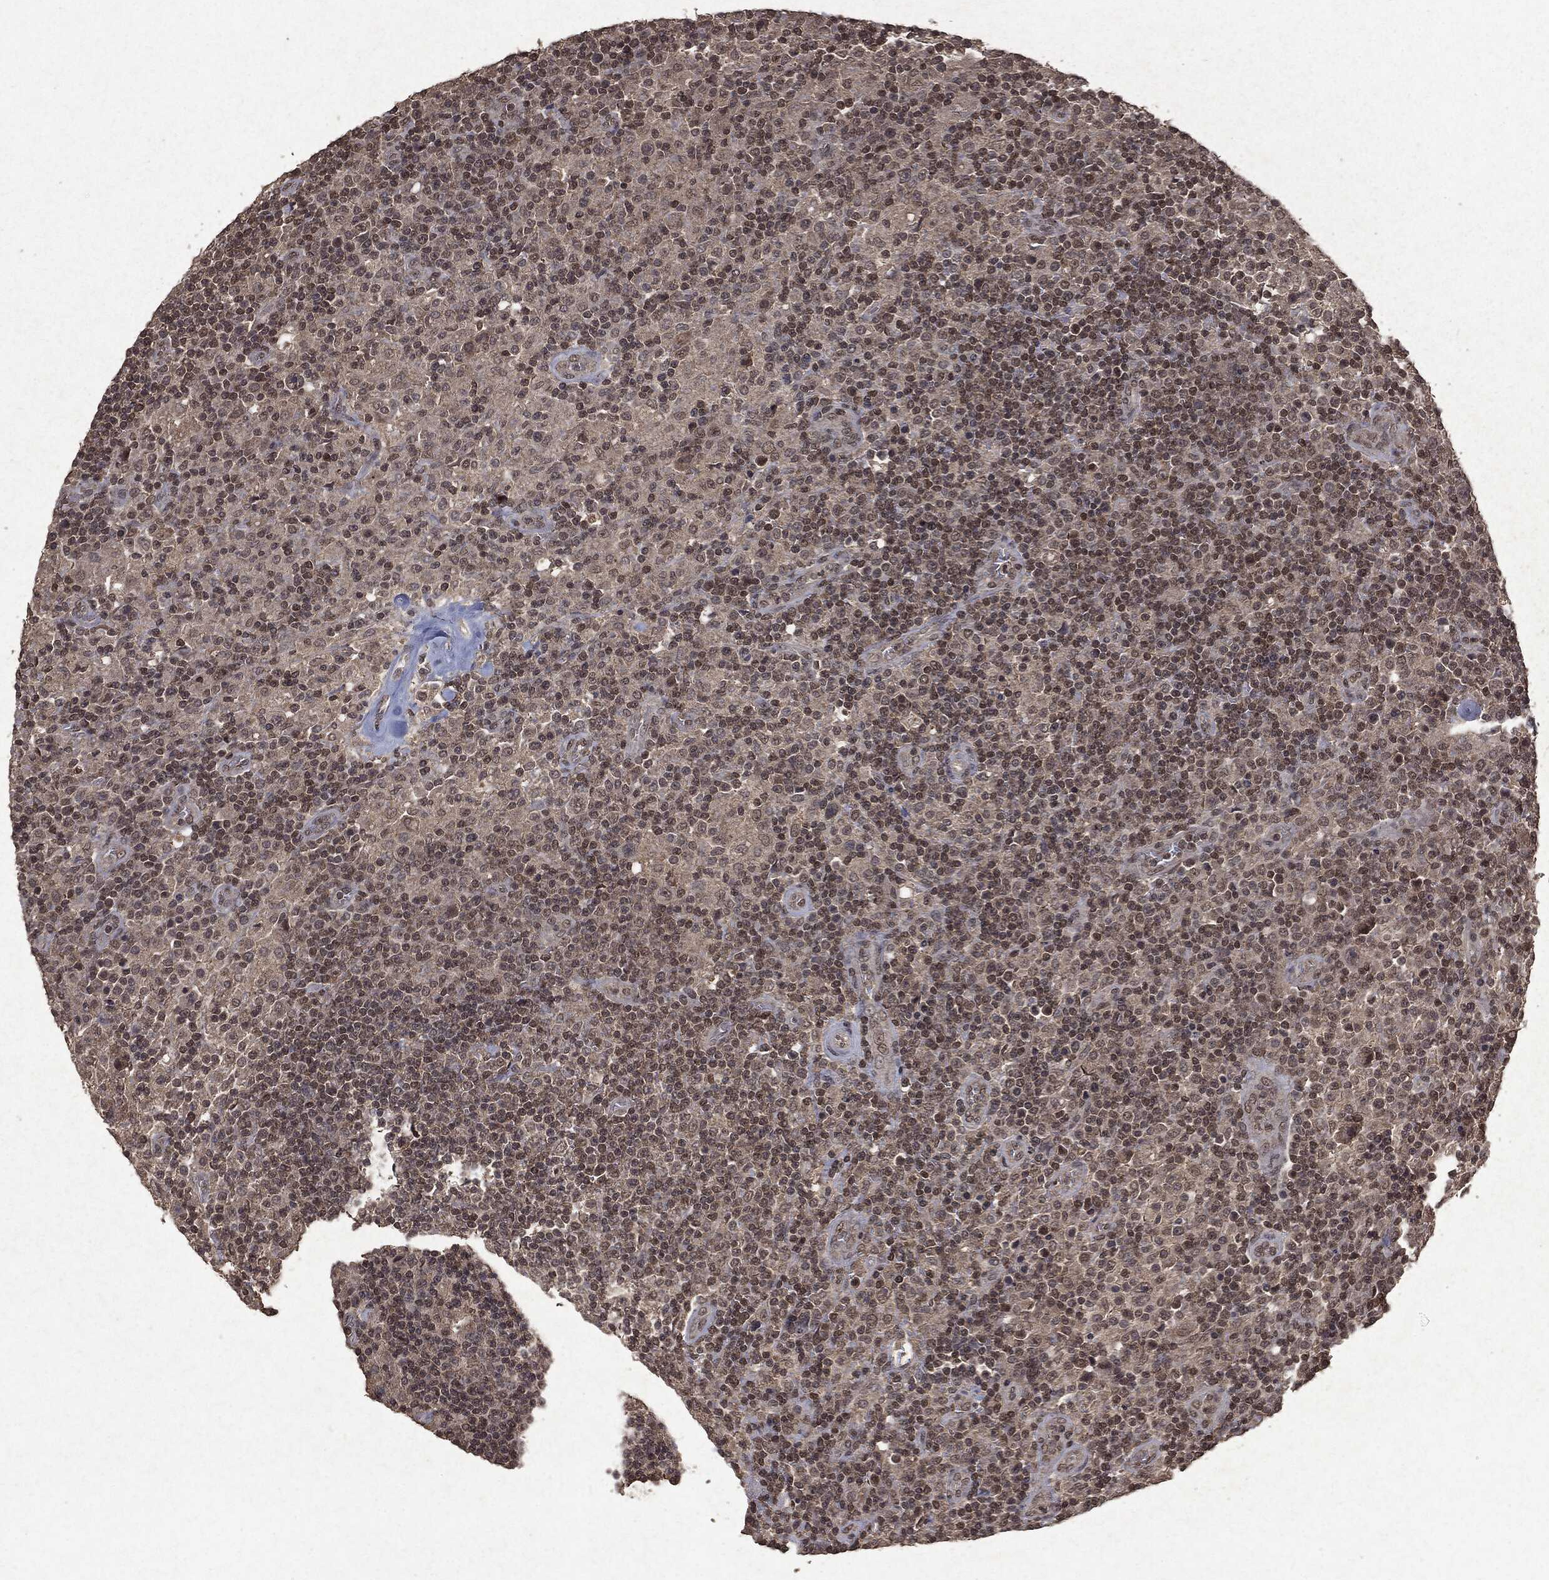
{"staining": {"intensity": "negative", "quantity": "none", "location": "none"}, "tissue": "lymphoma", "cell_type": "Tumor cells", "image_type": "cancer", "snomed": [{"axis": "morphology", "description": "Hodgkin's disease, NOS"}, {"axis": "topography", "description": "Lymph node"}], "caption": "Immunohistochemical staining of human lymphoma shows no significant expression in tumor cells. The staining is performed using DAB brown chromogen with nuclei counter-stained in using hematoxylin.", "gene": "PEBP1", "patient": {"sex": "male", "age": 70}}